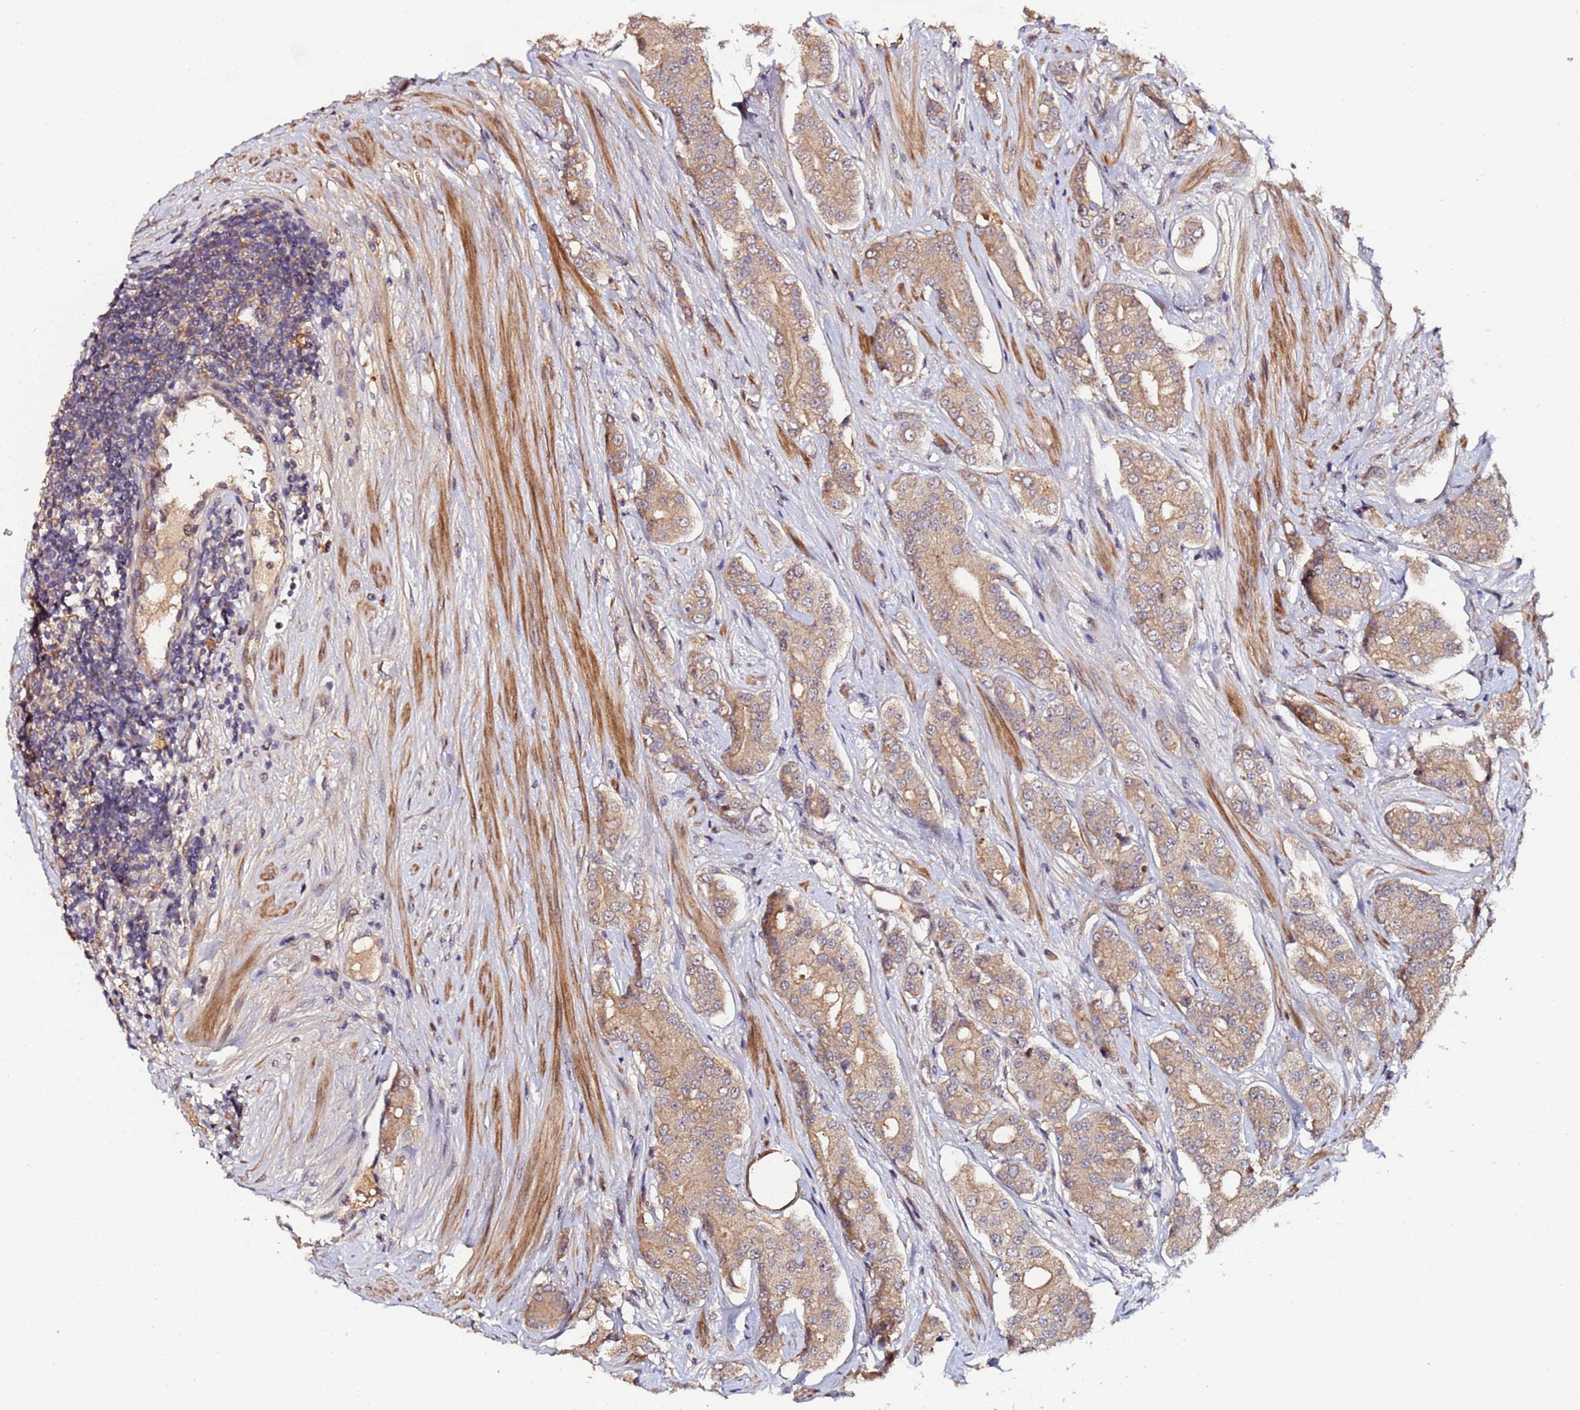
{"staining": {"intensity": "moderate", "quantity": ">75%", "location": "cytoplasmic/membranous"}, "tissue": "prostate cancer", "cell_type": "Tumor cells", "image_type": "cancer", "snomed": [{"axis": "morphology", "description": "Adenocarcinoma, High grade"}, {"axis": "topography", "description": "Prostate"}], "caption": "Protein staining of prostate high-grade adenocarcinoma tissue demonstrates moderate cytoplasmic/membranous staining in about >75% of tumor cells.", "gene": "OSER1", "patient": {"sex": "male", "age": 71}}